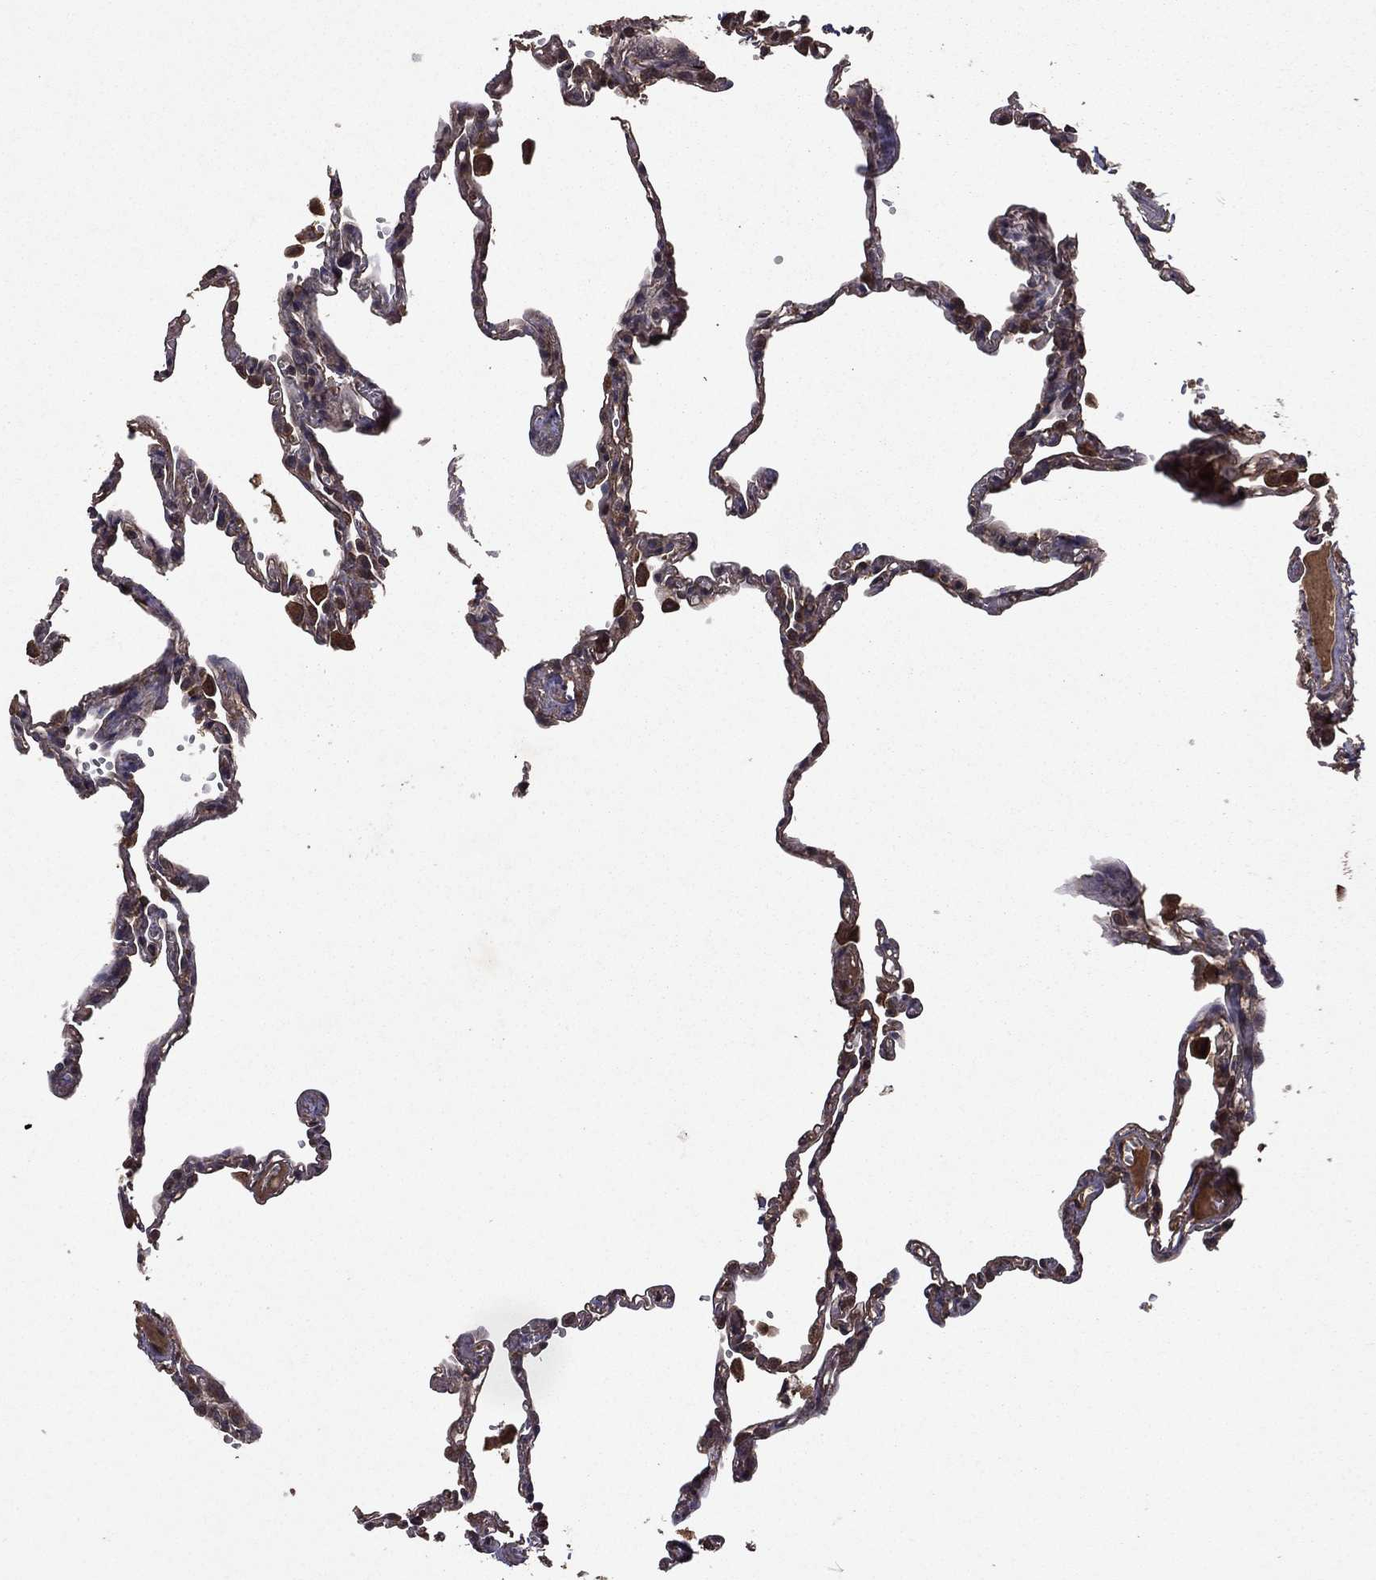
{"staining": {"intensity": "negative", "quantity": "none", "location": "none"}, "tissue": "lung", "cell_type": "Alveolar cells", "image_type": "normal", "snomed": [{"axis": "morphology", "description": "Normal tissue, NOS"}, {"axis": "topography", "description": "Lung"}], "caption": "DAB (3,3'-diaminobenzidine) immunohistochemical staining of benign human lung shows no significant expression in alveolar cells.", "gene": "BIRC6", "patient": {"sex": "male", "age": 78}}